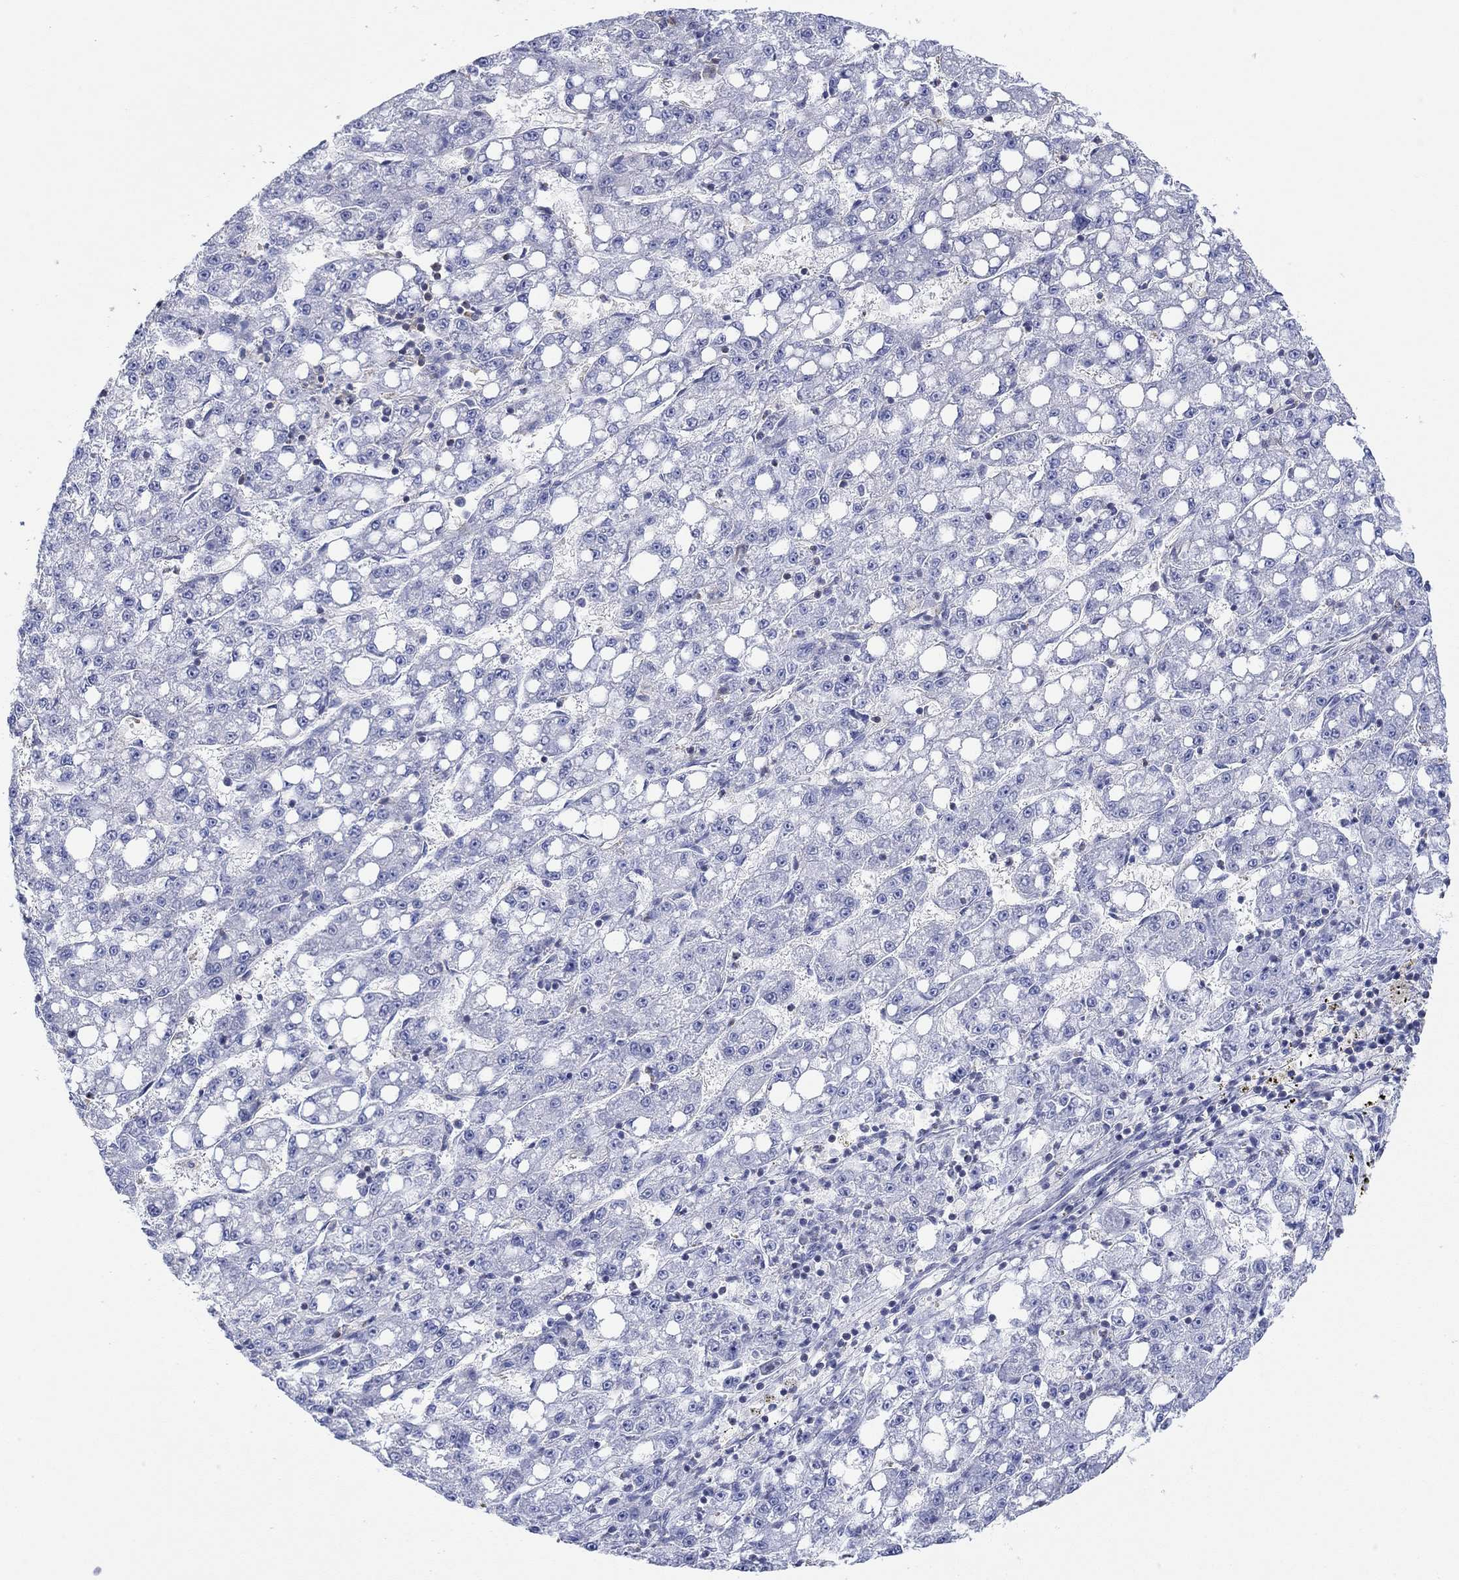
{"staining": {"intensity": "negative", "quantity": "none", "location": "none"}, "tissue": "liver cancer", "cell_type": "Tumor cells", "image_type": "cancer", "snomed": [{"axis": "morphology", "description": "Carcinoma, Hepatocellular, NOS"}, {"axis": "topography", "description": "Liver"}], "caption": "An immunohistochemistry (IHC) image of liver hepatocellular carcinoma is shown. There is no staining in tumor cells of liver hepatocellular carcinoma.", "gene": "PPIL6", "patient": {"sex": "female", "age": 65}}